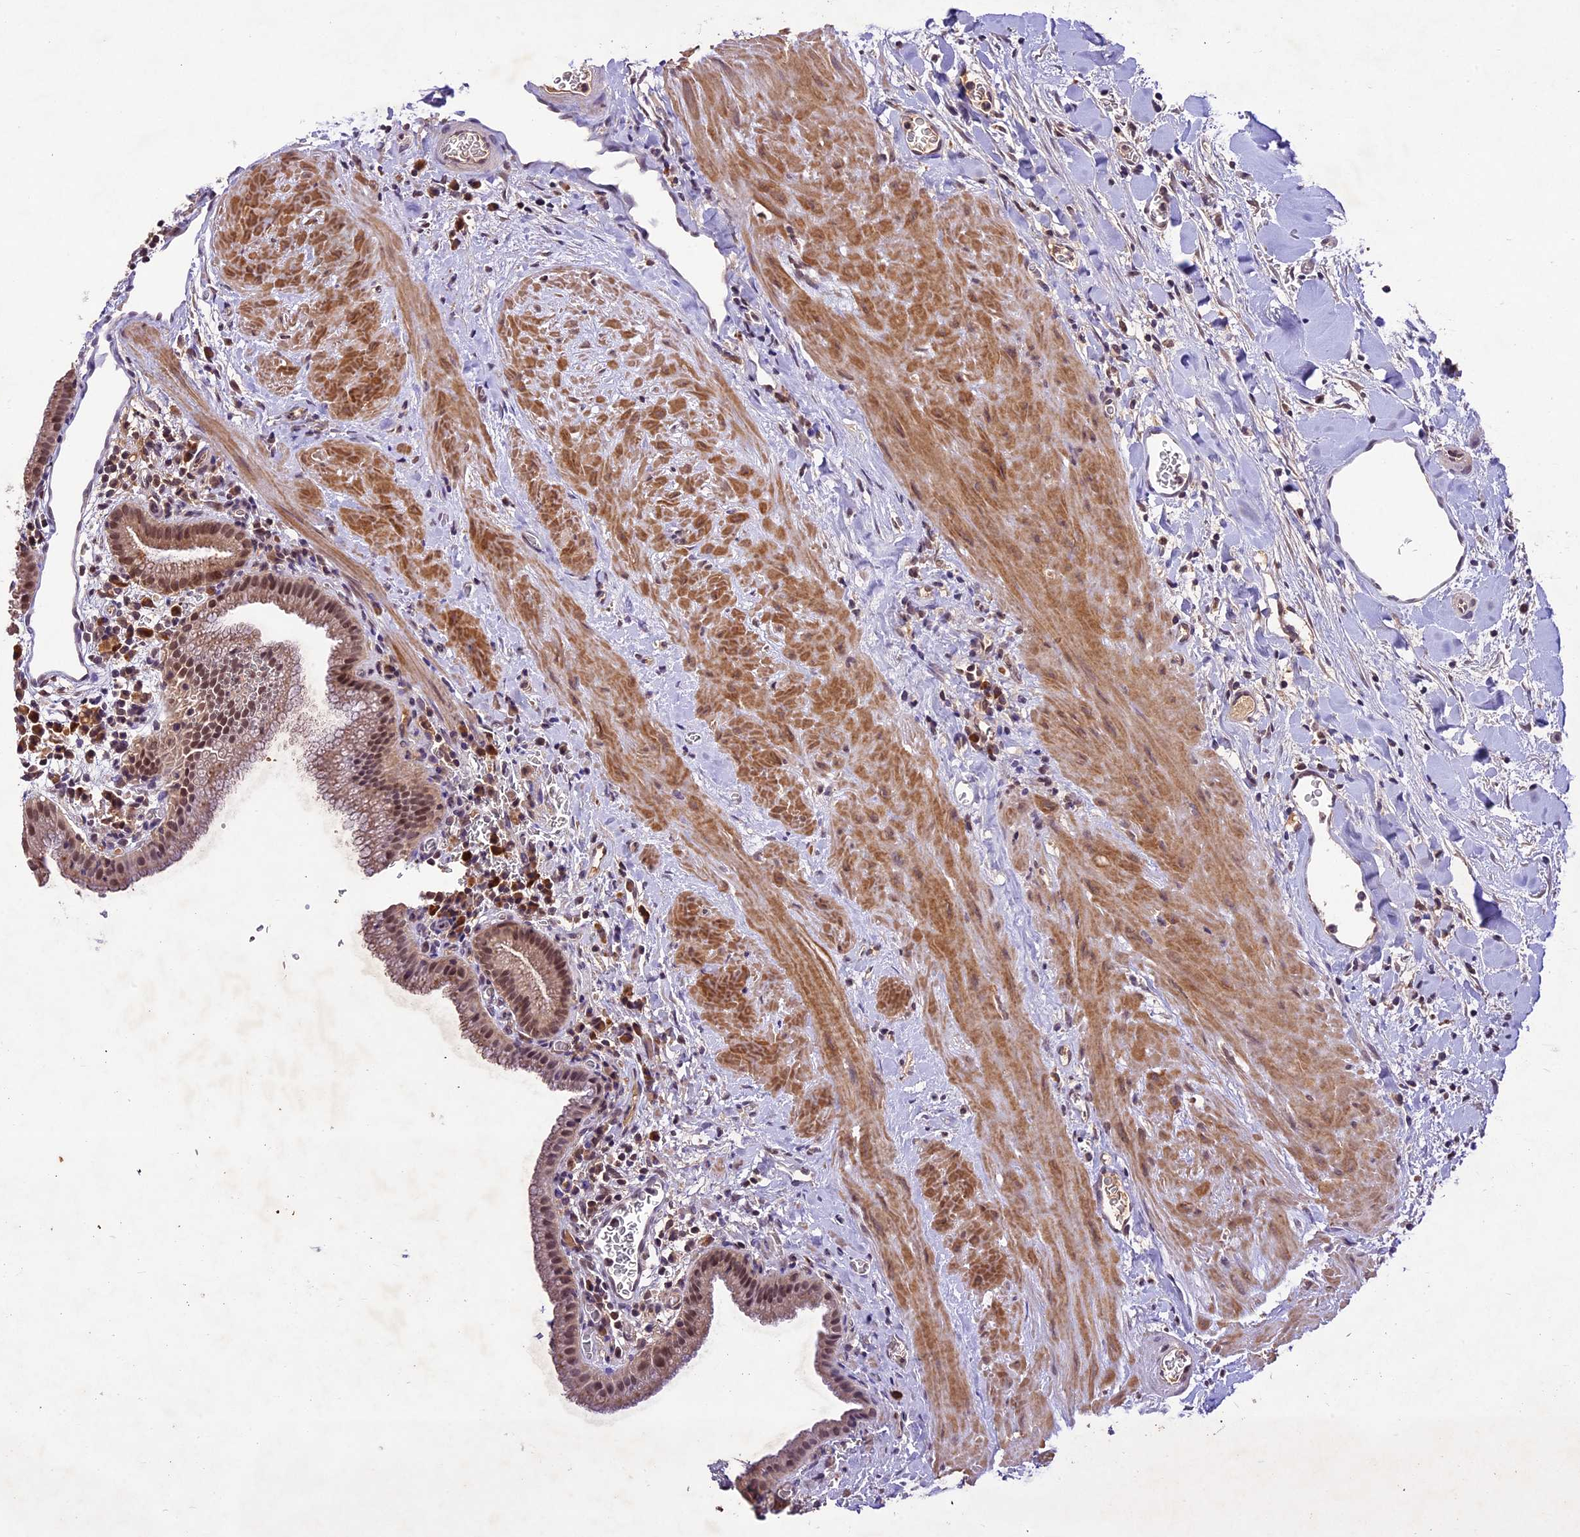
{"staining": {"intensity": "moderate", "quantity": ">75%", "location": "cytoplasmic/membranous,nuclear"}, "tissue": "gallbladder", "cell_type": "Glandular cells", "image_type": "normal", "snomed": [{"axis": "morphology", "description": "Normal tissue, NOS"}, {"axis": "topography", "description": "Gallbladder"}], "caption": "Protein staining of normal gallbladder shows moderate cytoplasmic/membranous,nuclear positivity in approximately >75% of glandular cells.", "gene": "ATP10A", "patient": {"sex": "male", "age": 78}}